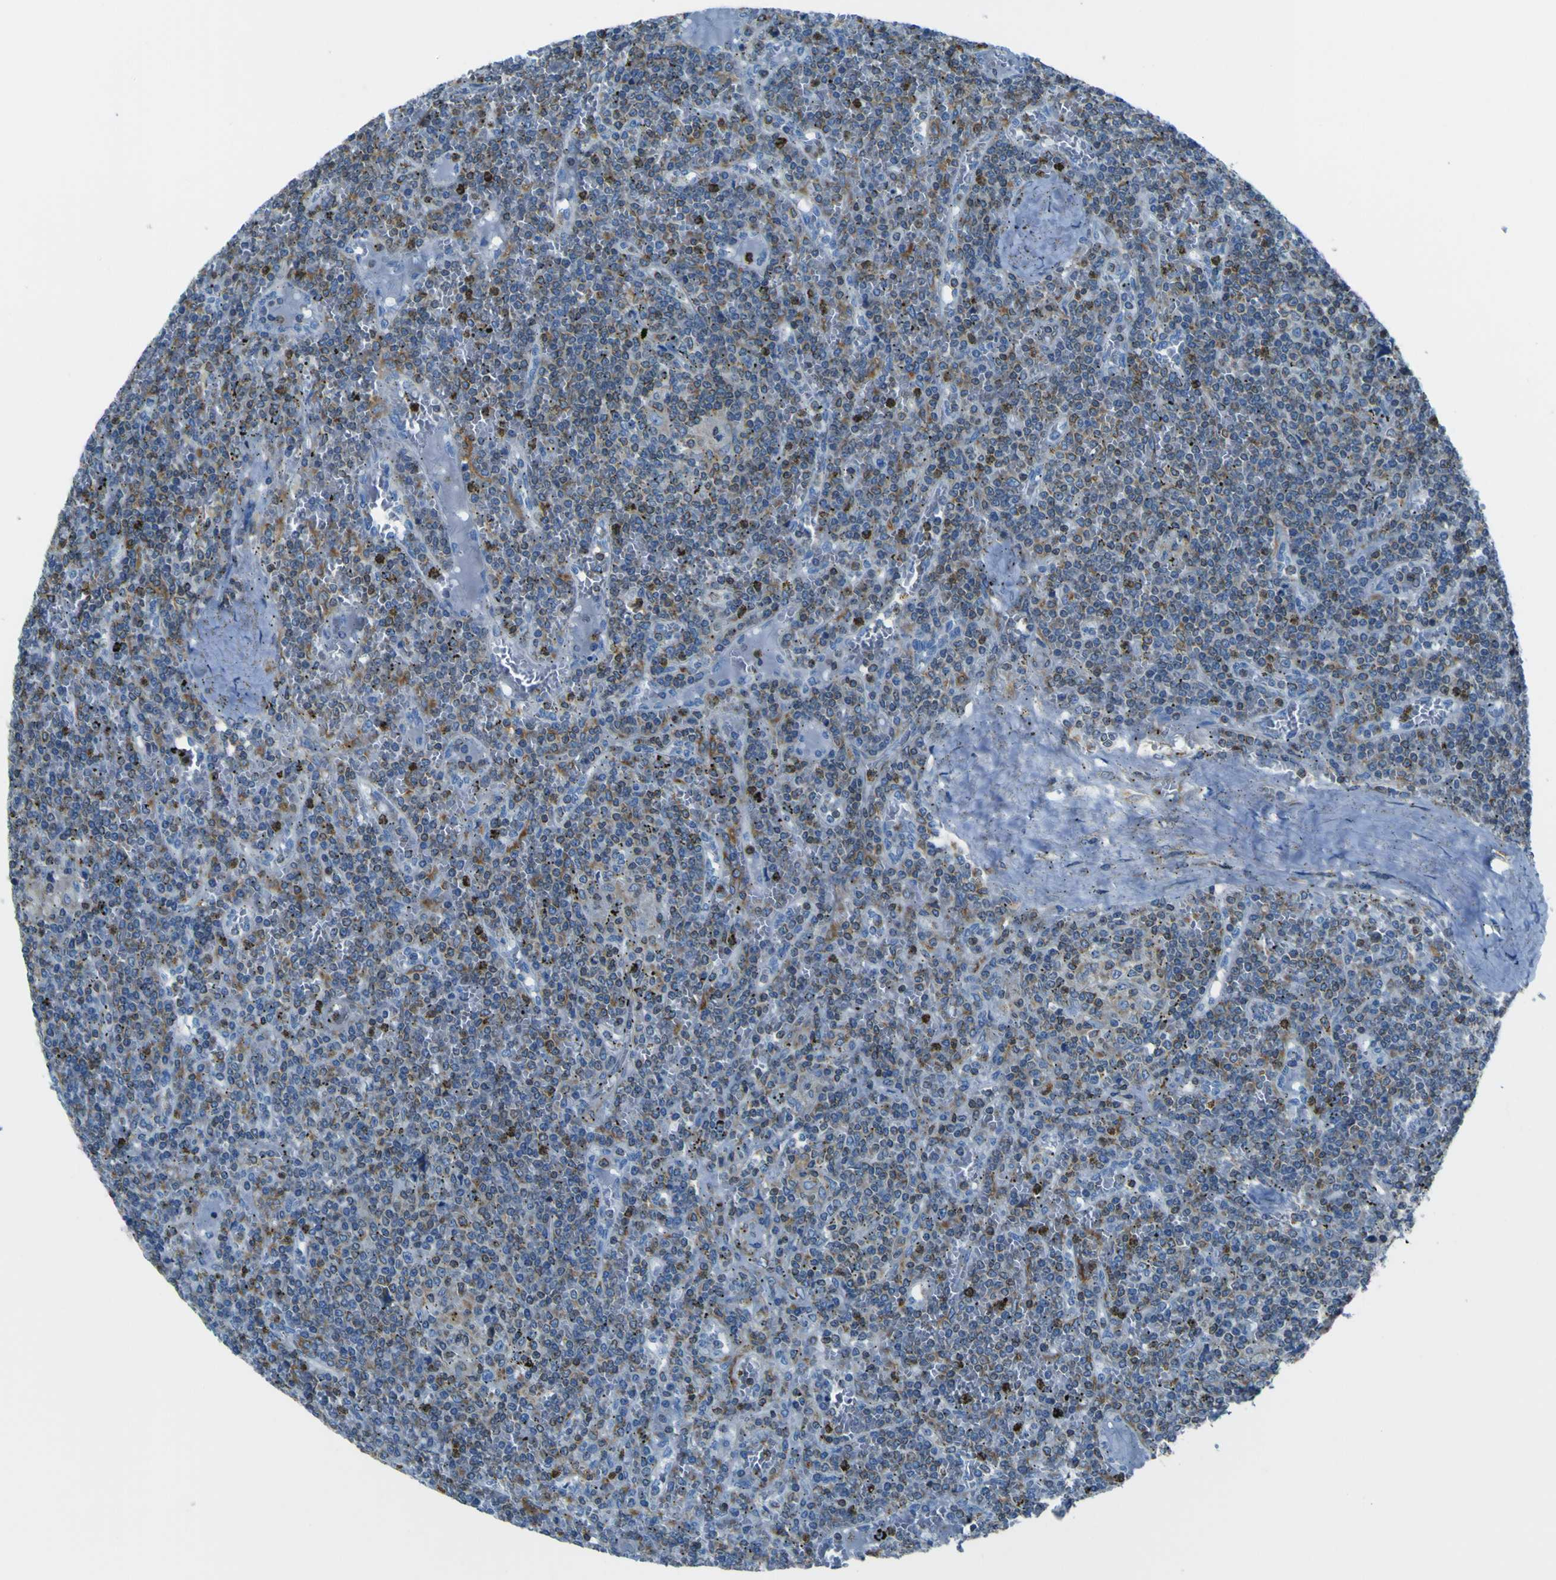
{"staining": {"intensity": "moderate", "quantity": "25%-75%", "location": "cytoplasmic/membranous"}, "tissue": "lymphoma", "cell_type": "Tumor cells", "image_type": "cancer", "snomed": [{"axis": "morphology", "description": "Malignant lymphoma, non-Hodgkin's type, Low grade"}, {"axis": "topography", "description": "Spleen"}], "caption": "There is medium levels of moderate cytoplasmic/membranous expression in tumor cells of lymphoma, as demonstrated by immunohistochemical staining (brown color).", "gene": "STIM1", "patient": {"sex": "female", "age": 19}}